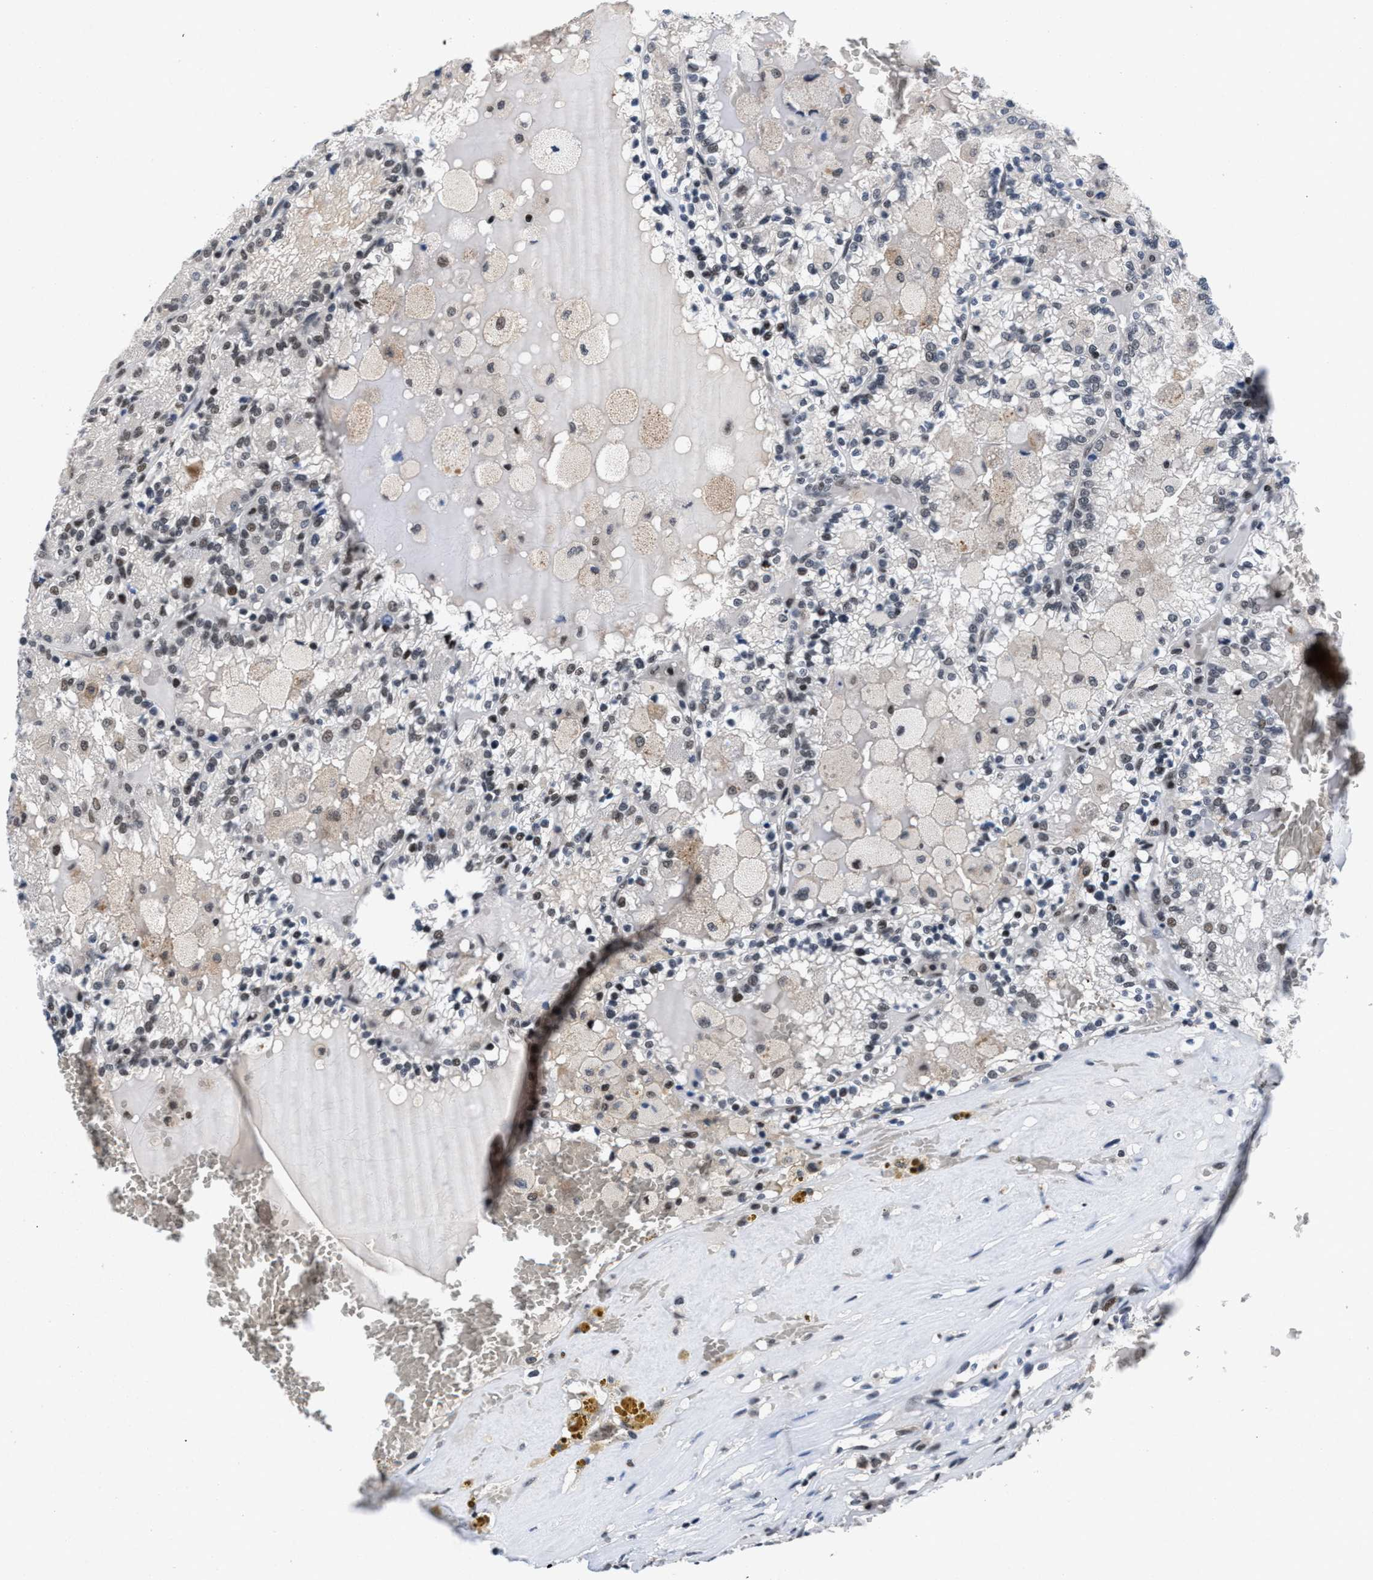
{"staining": {"intensity": "weak", "quantity": "<25%", "location": "nuclear"}, "tissue": "renal cancer", "cell_type": "Tumor cells", "image_type": "cancer", "snomed": [{"axis": "morphology", "description": "Adenocarcinoma, NOS"}, {"axis": "topography", "description": "Kidney"}], "caption": "An immunohistochemistry micrograph of renal cancer (adenocarcinoma) is shown. There is no staining in tumor cells of renal cancer (adenocarcinoma).", "gene": "WDR81", "patient": {"sex": "female", "age": 56}}